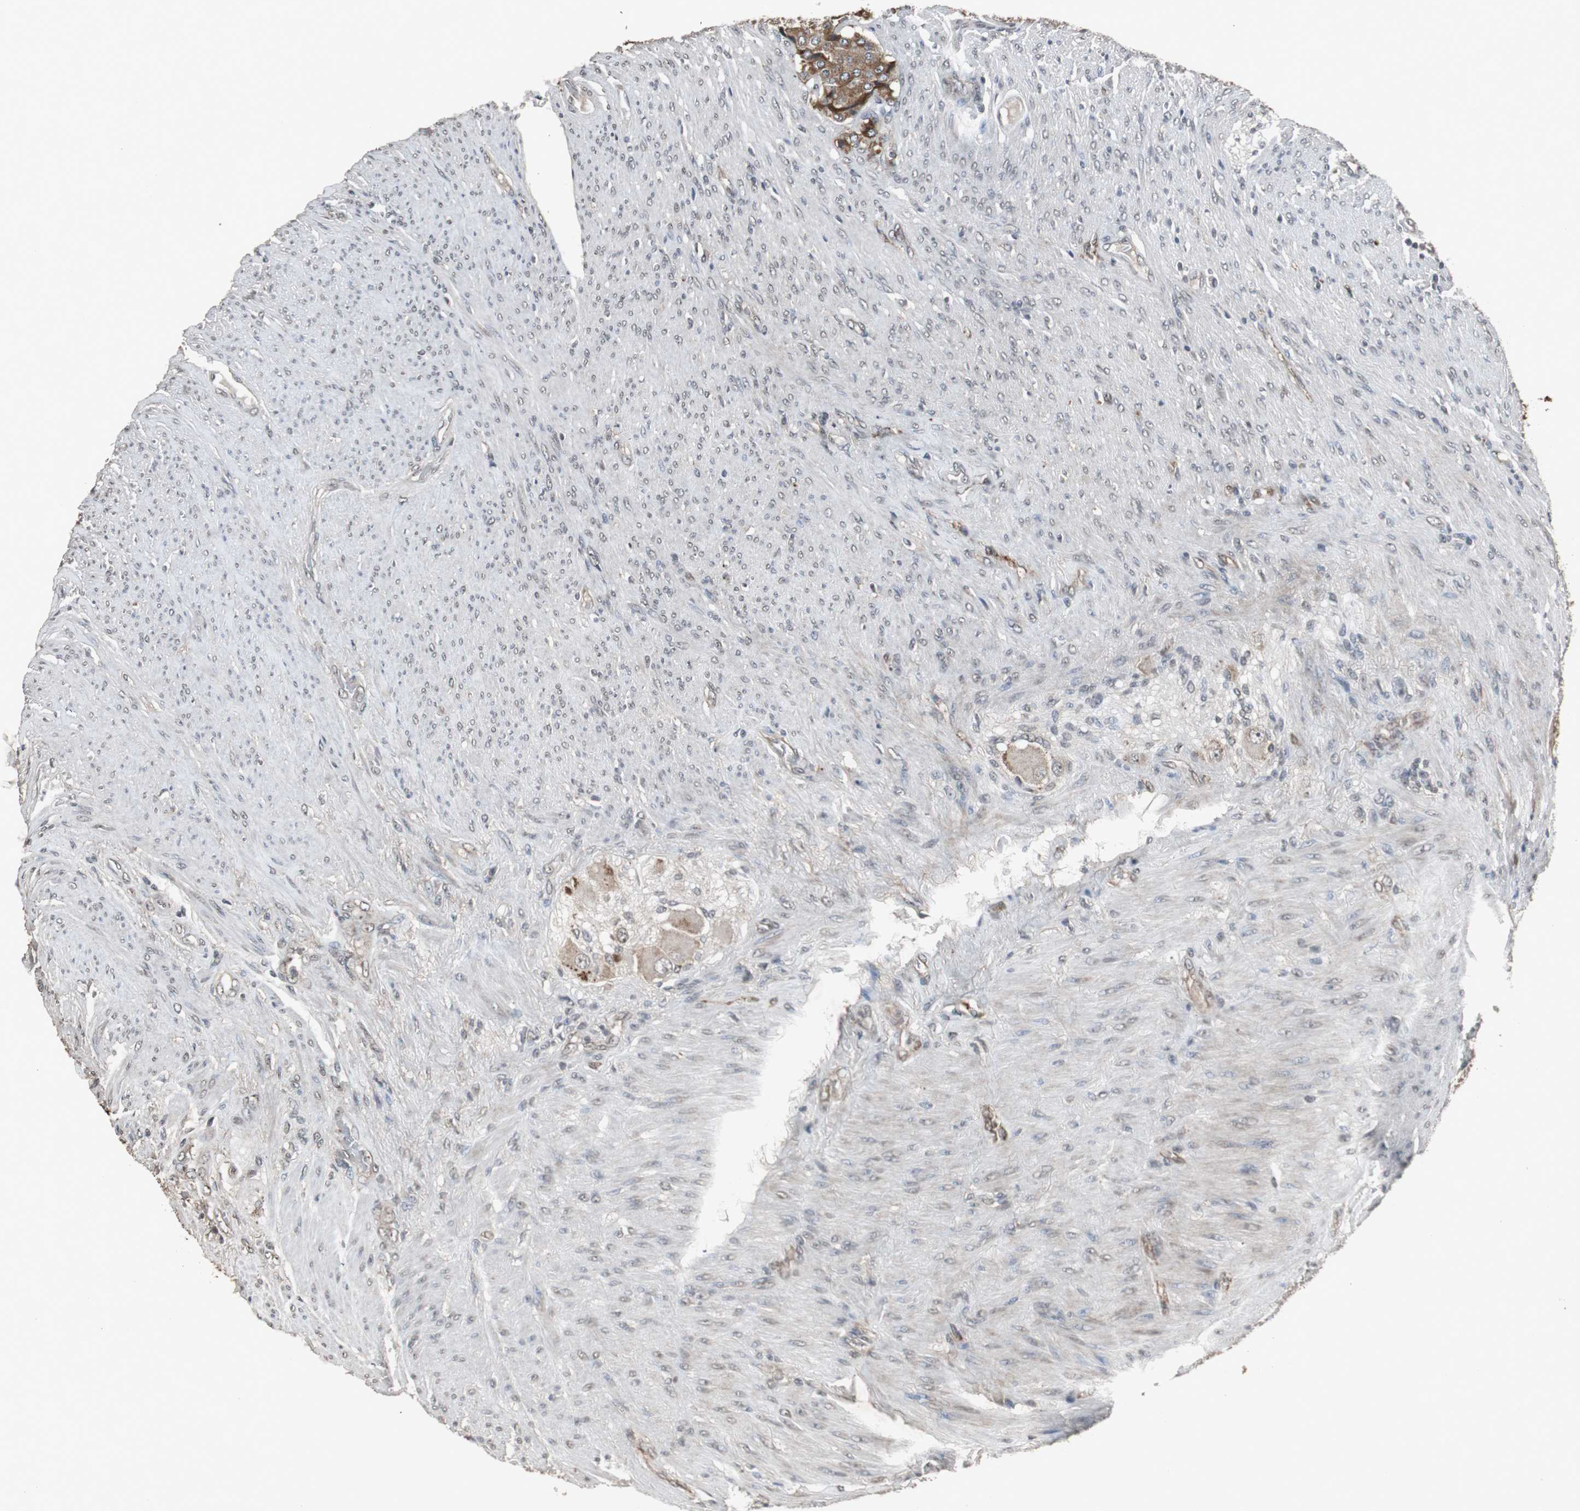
{"staining": {"intensity": "moderate", "quantity": ">75%", "location": "cytoplasmic/membranous"}, "tissue": "carcinoid", "cell_type": "Tumor cells", "image_type": "cancer", "snomed": [{"axis": "morphology", "description": "Carcinoid, malignant, NOS"}, {"axis": "topography", "description": "Colon"}], "caption": "This is an image of immunohistochemistry (IHC) staining of carcinoid, which shows moderate staining in the cytoplasmic/membranous of tumor cells.", "gene": "EMX1", "patient": {"sex": "female", "age": 61}}